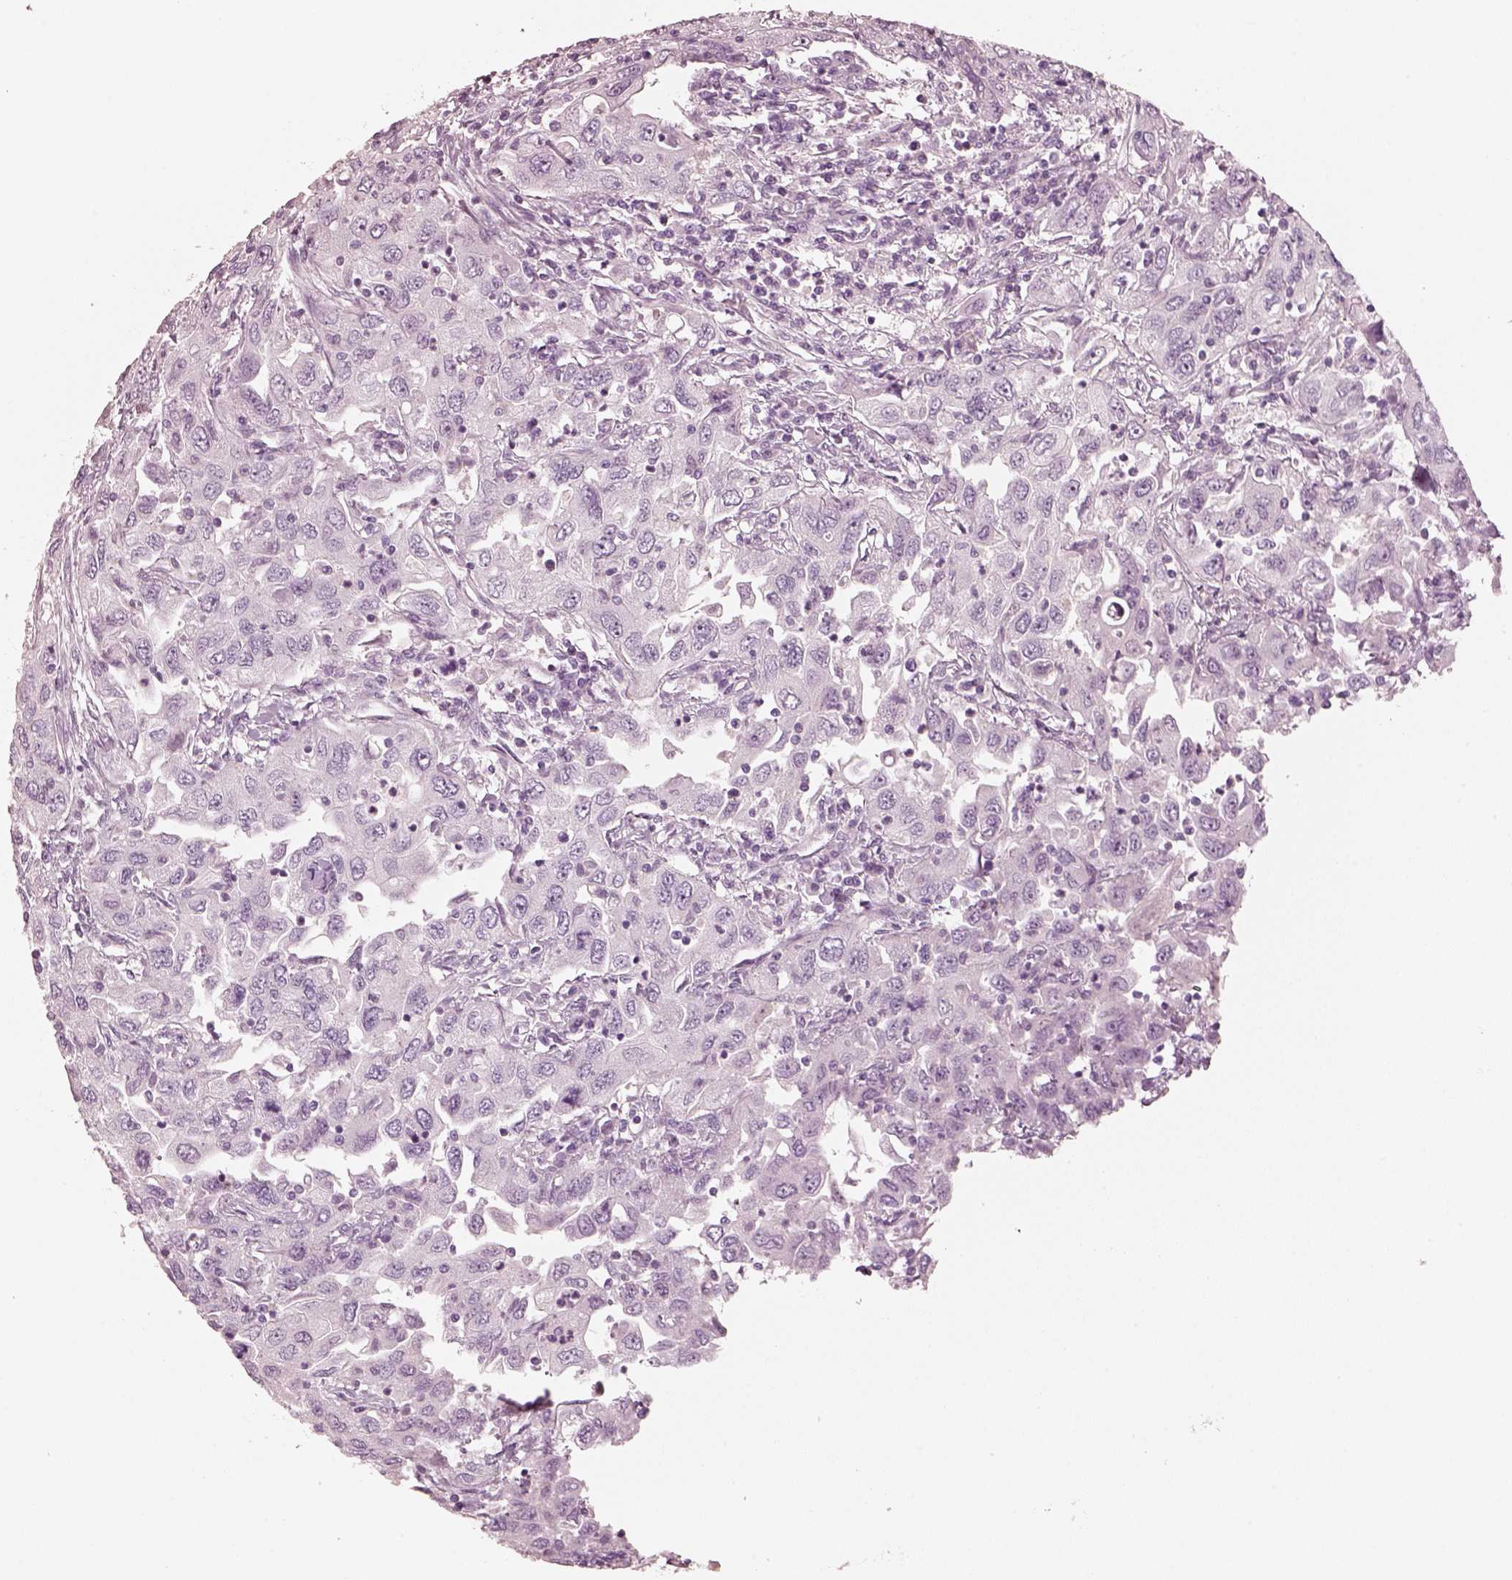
{"staining": {"intensity": "negative", "quantity": "none", "location": "none"}, "tissue": "urothelial cancer", "cell_type": "Tumor cells", "image_type": "cancer", "snomed": [{"axis": "morphology", "description": "Urothelial carcinoma, High grade"}, {"axis": "topography", "description": "Urinary bladder"}], "caption": "Immunohistochemical staining of high-grade urothelial carcinoma shows no significant positivity in tumor cells.", "gene": "R3HDML", "patient": {"sex": "male", "age": 76}}